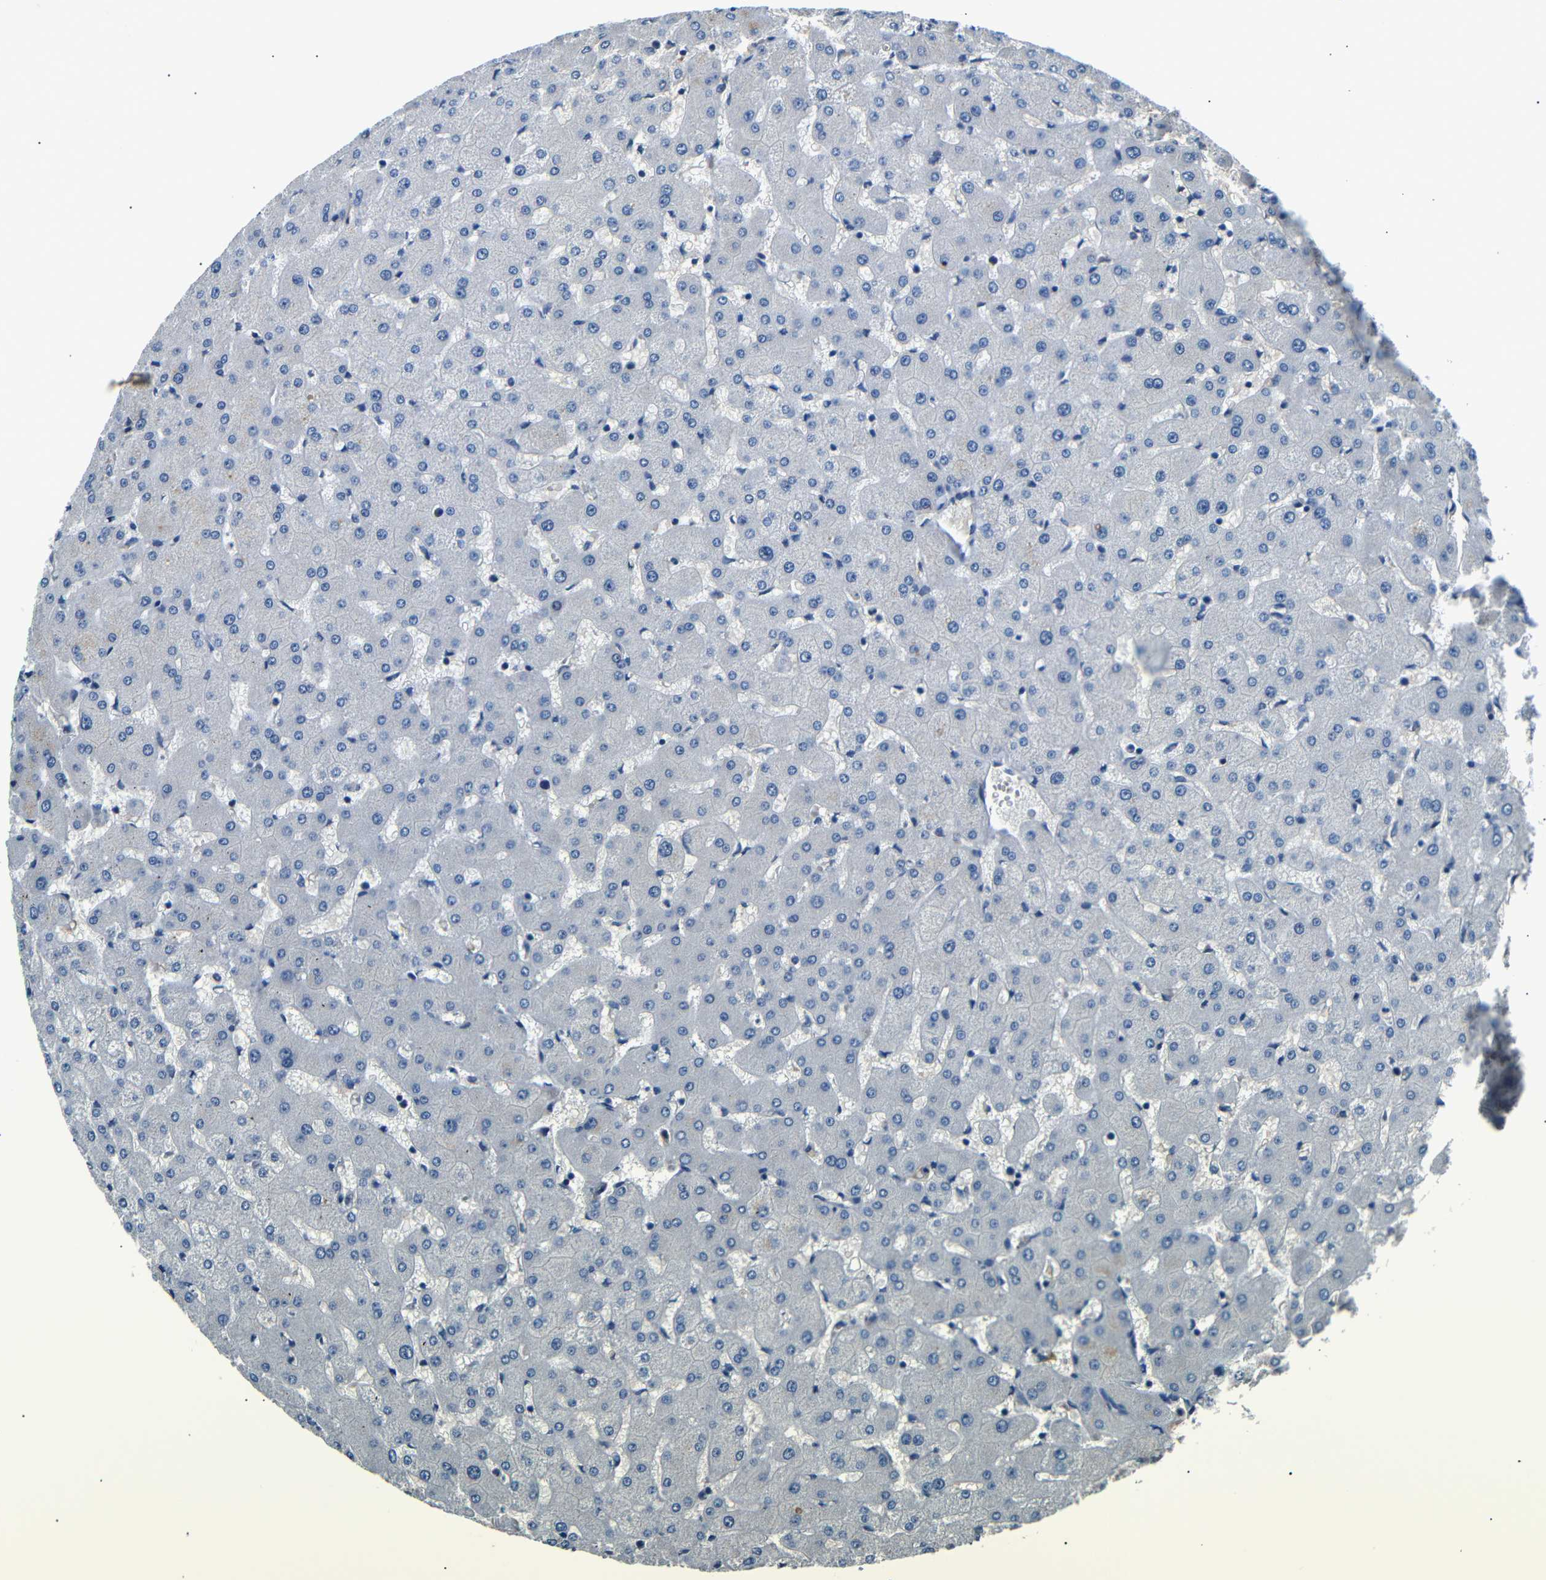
{"staining": {"intensity": "negative", "quantity": "none", "location": "none"}, "tissue": "liver", "cell_type": "Cholangiocytes", "image_type": "normal", "snomed": [{"axis": "morphology", "description": "Normal tissue, NOS"}, {"axis": "topography", "description": "Liver"}], "caption": "Immunohistochemistry of normal human liver exhibits no positivity in cholangiocytes.", "gene": "LHCGR", "patient": {"sex": "female", "age": 63}}